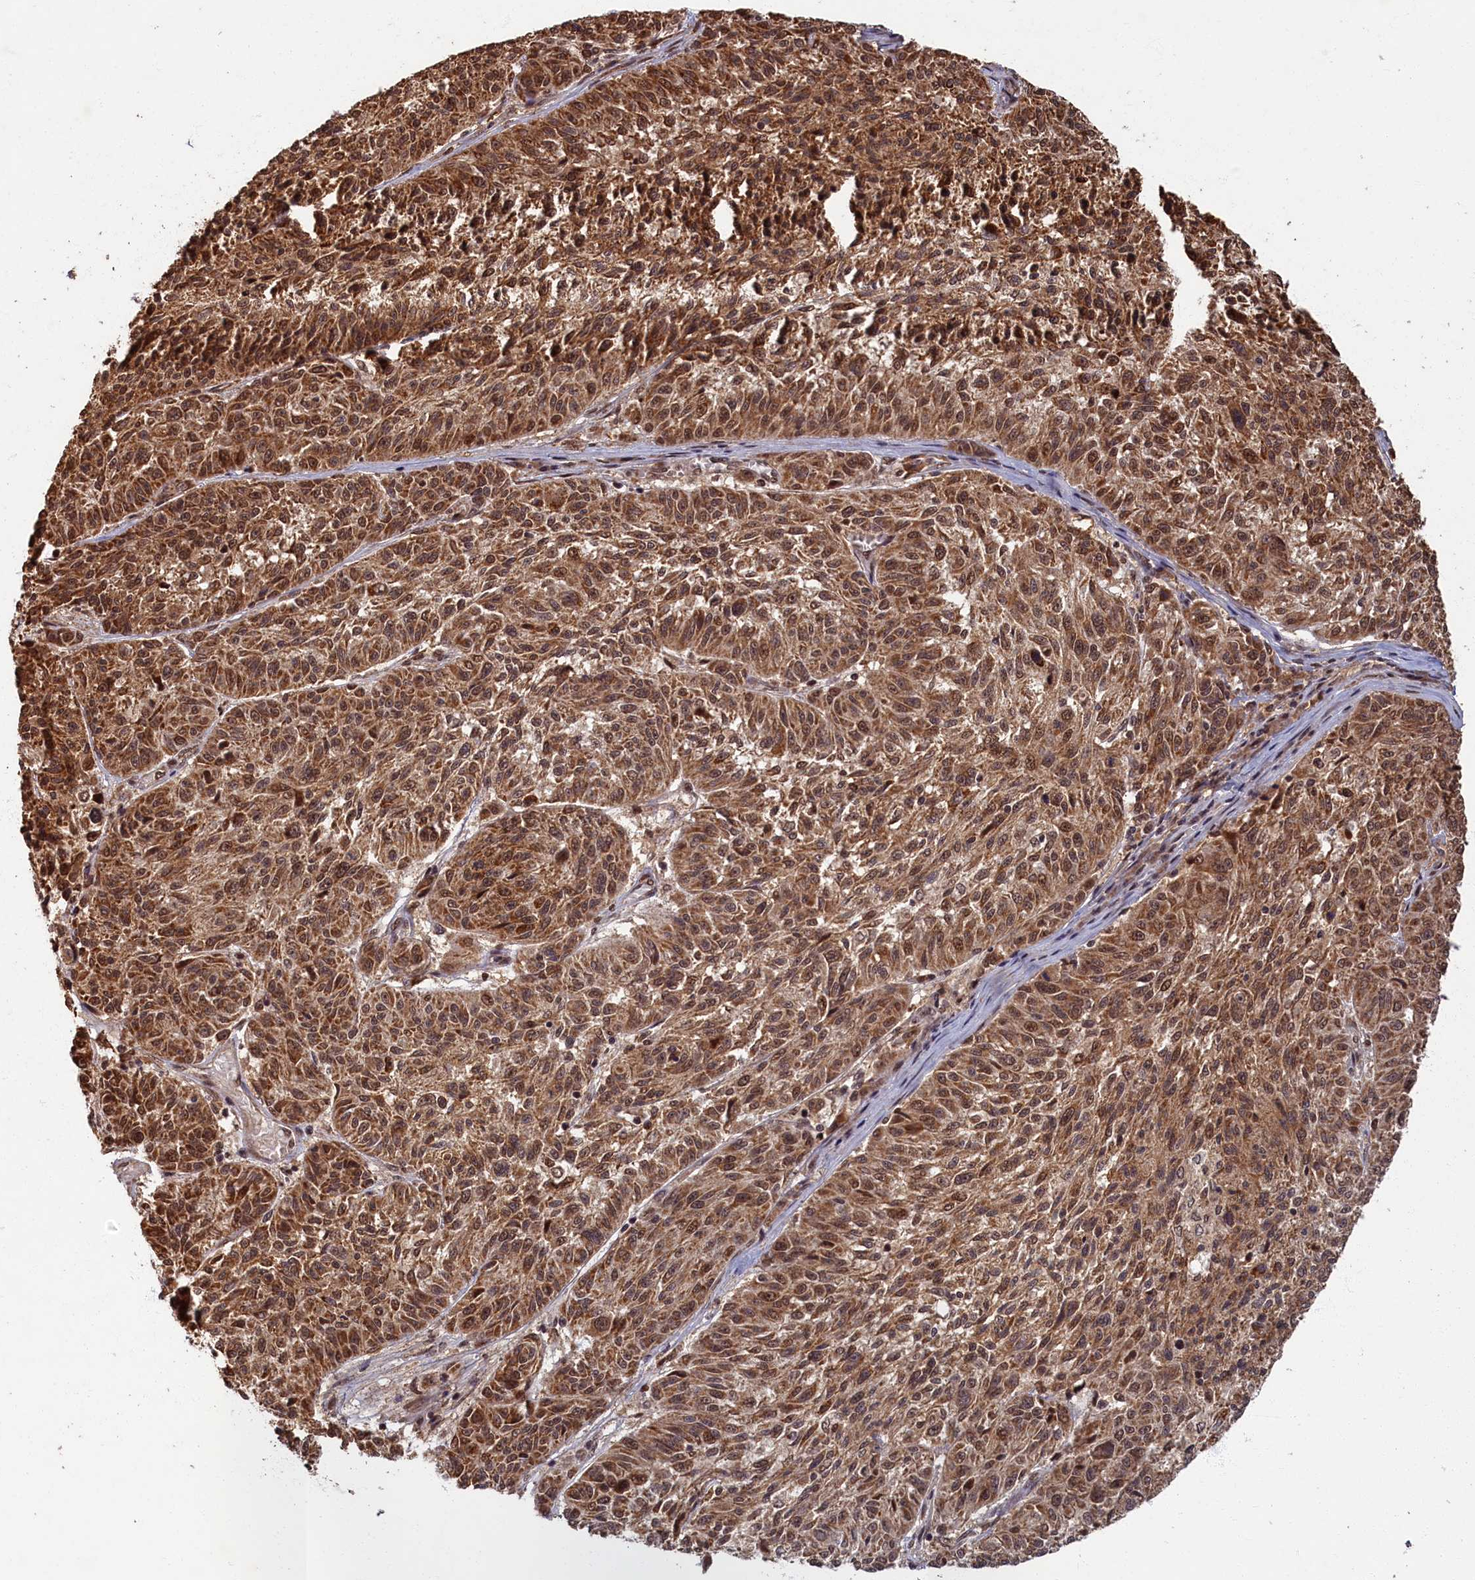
{"staining": {"intensity": "strong", "quantity": ">75%", "location": "cytoplasmic/membranous,nuclear"}, "tissue": "melanoma", "cell_type": "Tumor cells", "image_type": "cancer", "snomed": [{"axis": "morphology", "description": "Malignant melanoma, NOS"}, {"axis": "topography", "description": "Skin"}], "caption": "Immunohistochemistry photomicrograph of neoplastic tissue: melanoma stained using IHC shows high levels of strong protein expression localized specifically in the cytoplasmic/membranous and nuclear of tumor cells, appearing as a cytoplasmic/membranous and nuclear brown color.", "gene": "BRCA1", "patient": {"sex": "male", "age": 53}}